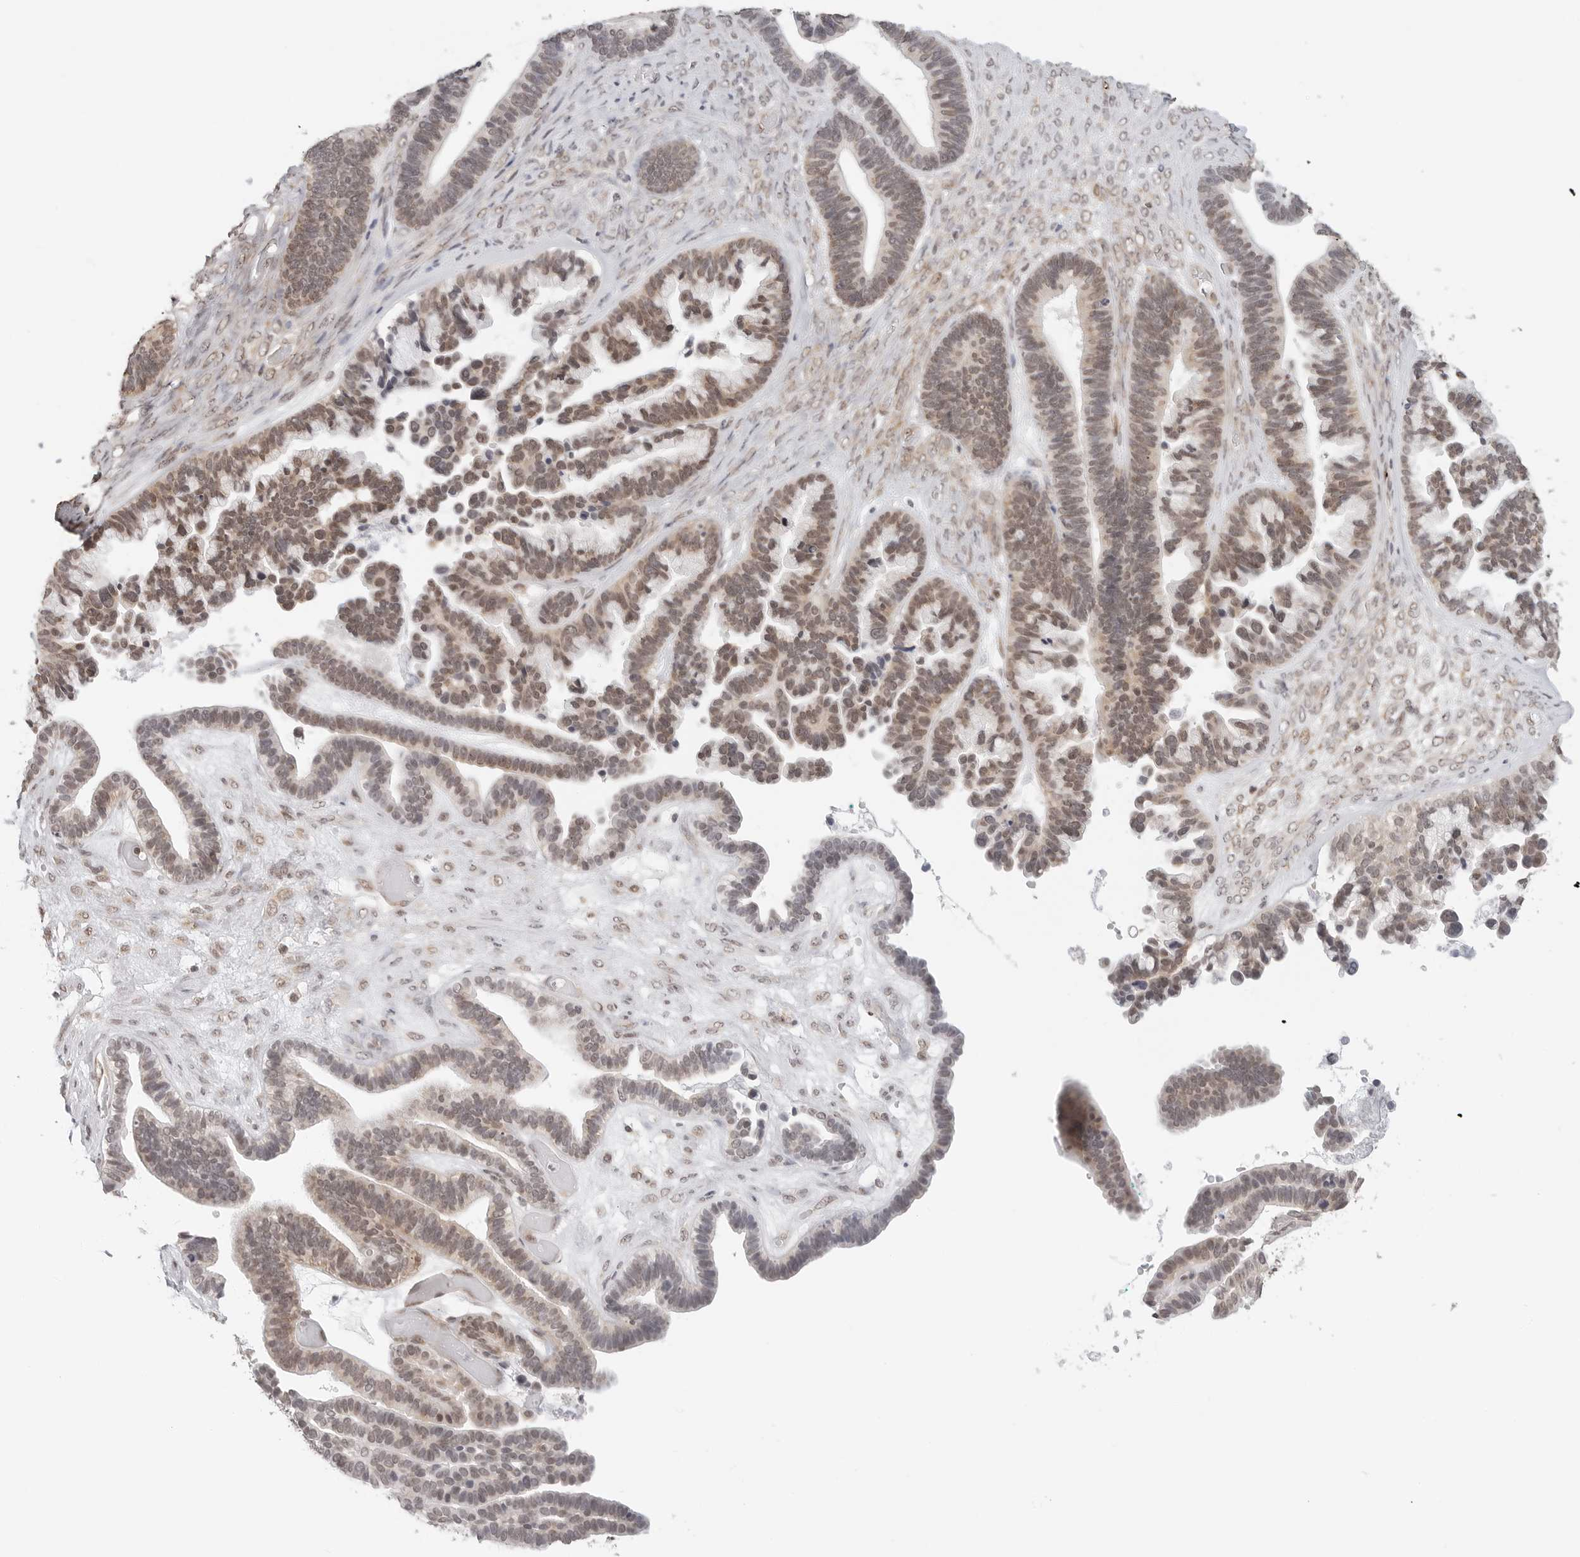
{"staining": {"intensity": "moderate", "quantity": "25%-75%", "location": "cytoplasmic/membranous,nuclear"}, "tissue": "ovarian cancer", "cell_type": "Tumor cells", "image_type": "cancer", "snomed": [{"axis": "morphology", "description": "Cystadenocarcinoma, serous, NOS"}, {"axis": "topography", "description": "Ovary"}], "caption": "A photomicrograph showing moderate cytoplasmic/membranous and nuclear staining in approximately 25%-75% of tumor cells in ovarian cancer (serous cystadenocarcinoma), as visualized by brown immunohistochemical staining.", "gene": "METAP1", "patient": {"sex": "female", "age": 56}}